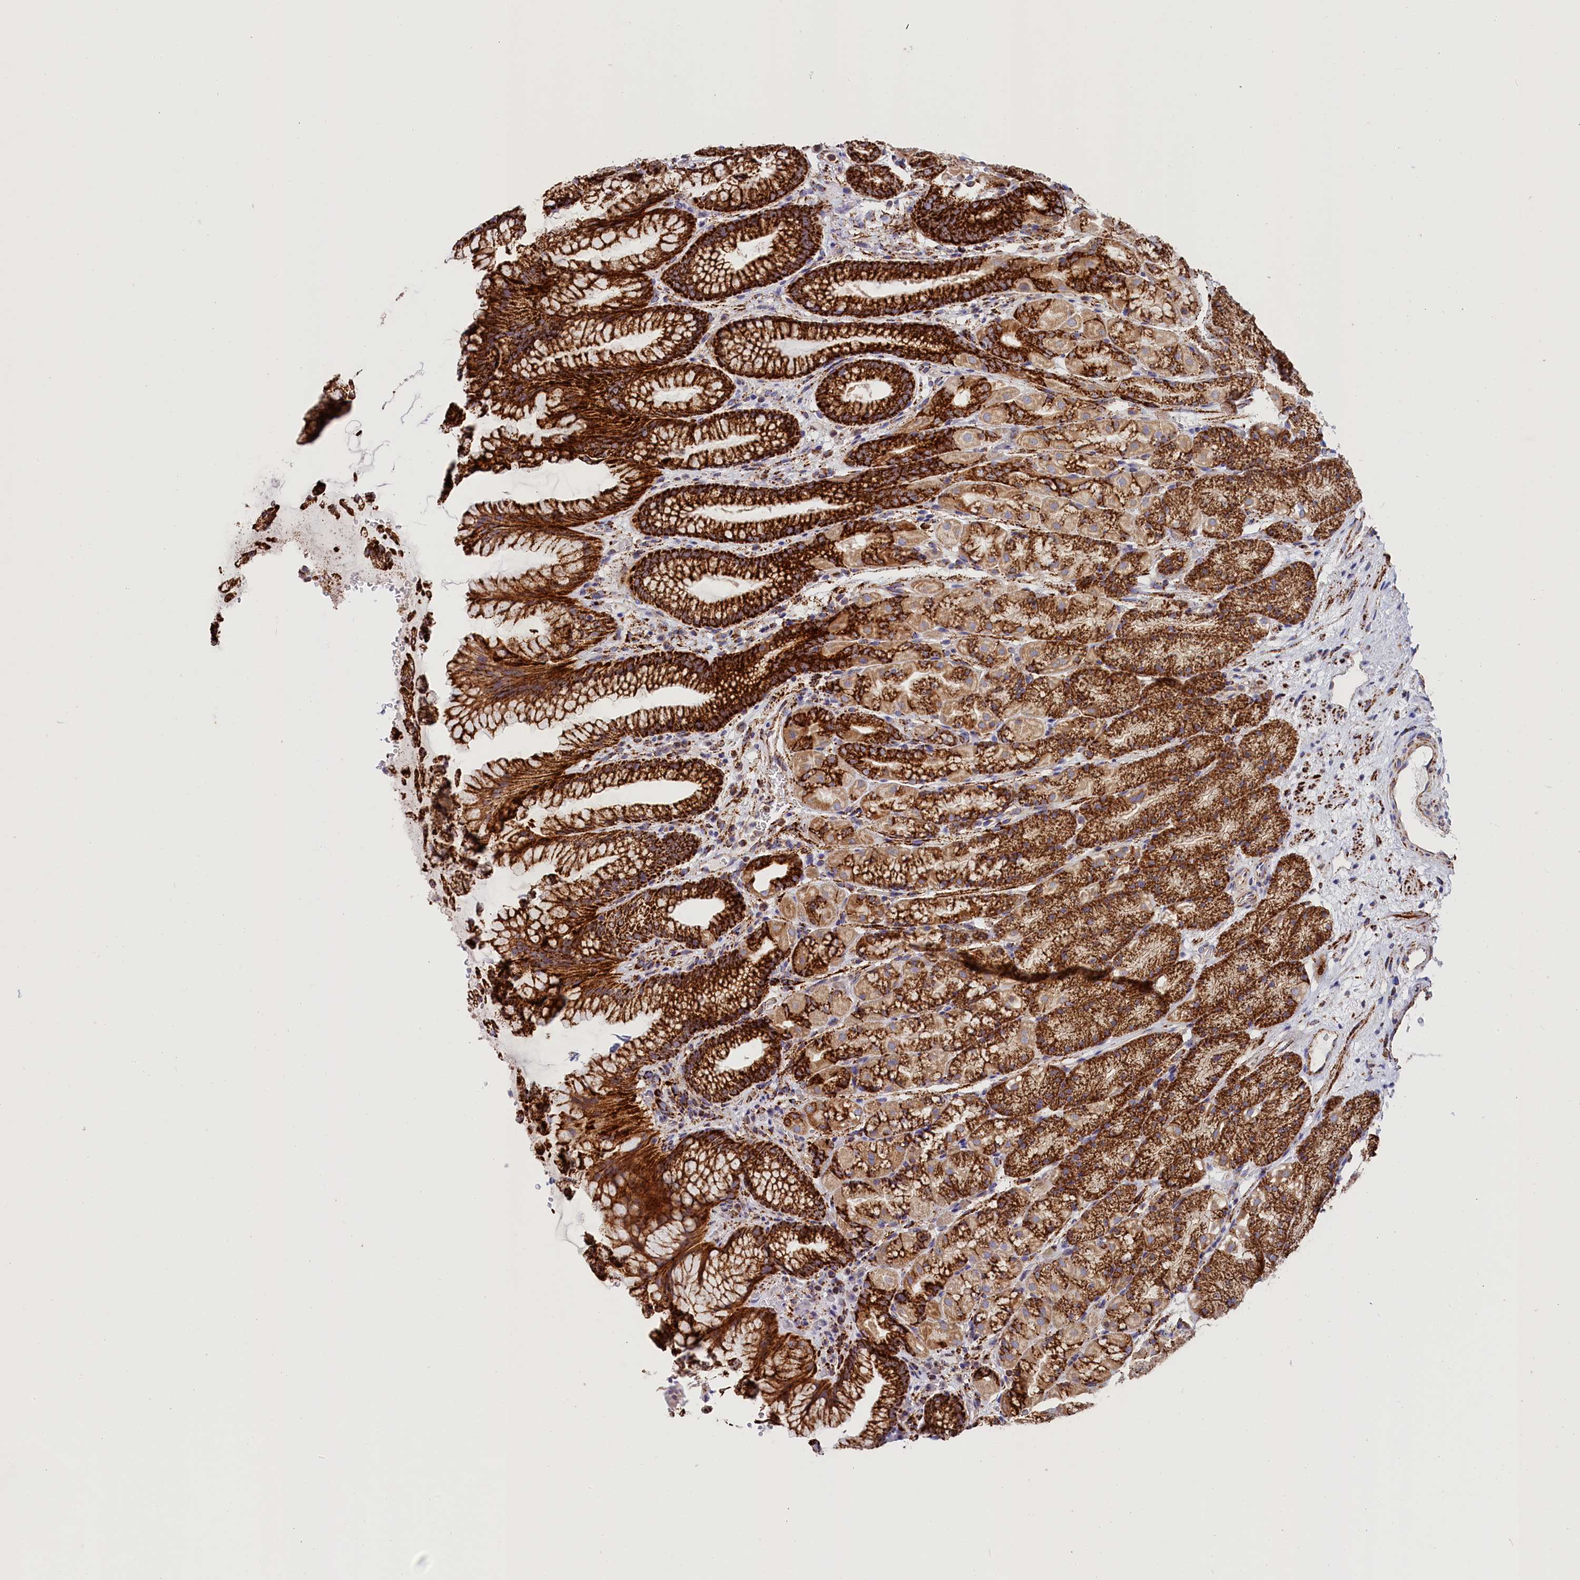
{"staining": {"intensity": "strong", "quantity": ">75%", "location": "cytoplasmic/membranous"}, "tissue": "stomach", "cell_type": "Glandular cells", "image_type": "normal", "snomed": [{"axis": "morphology", "description": "Normal tissue, NOS"}, {"axis": "topography", "description": "Stomach"}], "caption": "Strong cytoplasmic/membranous protein positivity is appreciated in about >75% of glandular cells in stomach. The staining was performed using DAB (3,3'-diaminobenzidine) to visualize the protein expression in brown, while the nuclei were stained in blue with hematoxylin (Magnification: 20x).", "gene": "AKTIP", "patient": {"sex": "male", "age": 63}}